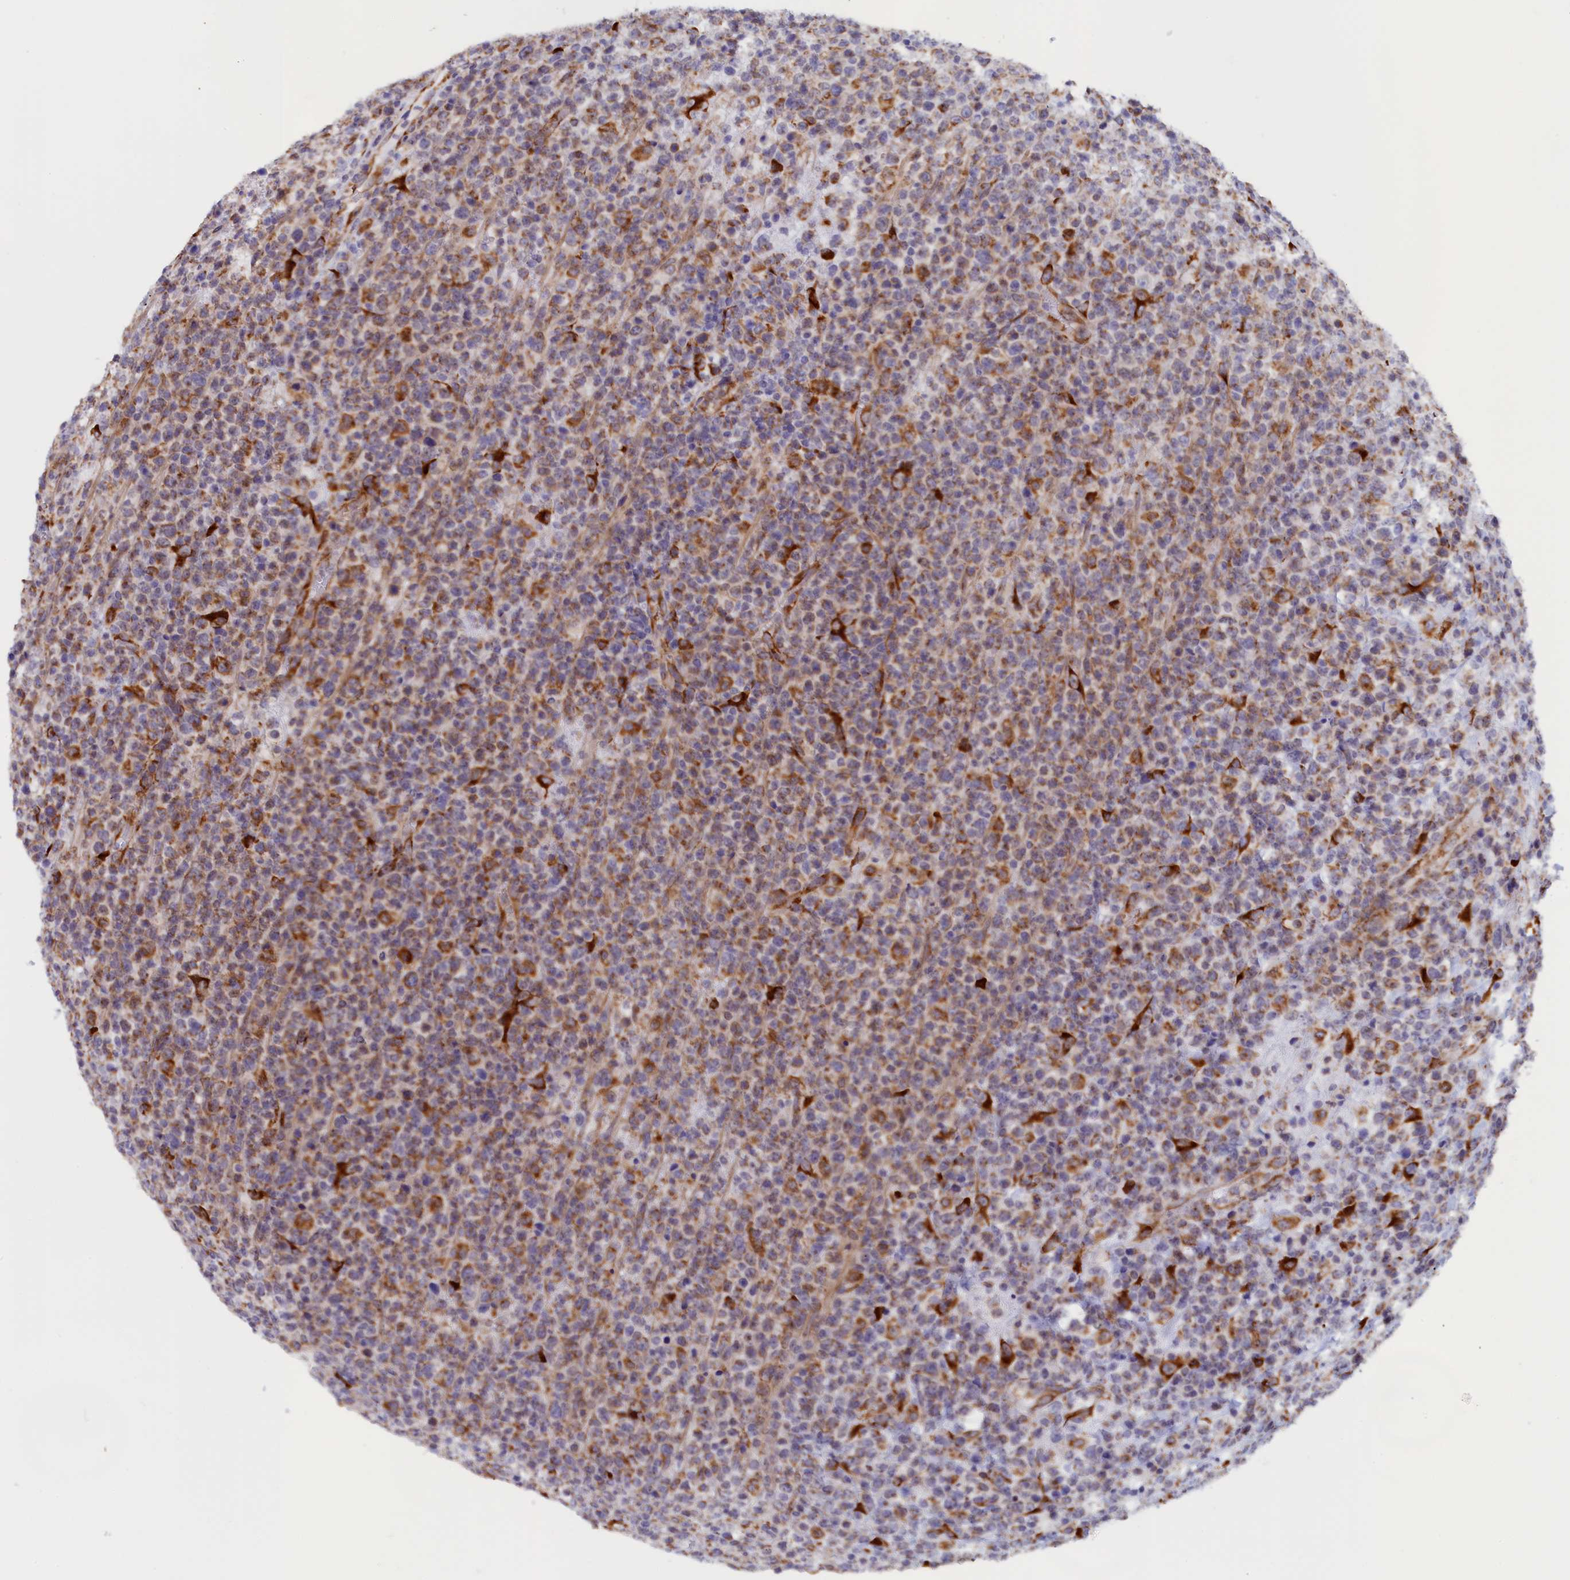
{"staining": {"intensity": "moderate", "quantity": "<25%", "location": "cytoplasmic/membranous"}, "tissue": "lymphoma", "cell_type": "Tumor cells", "image_type": "cancer", "snomed": [{"axis": "morphology", "description": "Malignant lymphoma, non-Hodgkin's type, High grade"}, {"axis": "topography", "description": "Colon"}], "caption": "Brown immunohistochemical staining in human high-grade malignant lymphoma, non-Hodgkin's type displays moderate cytoplasmic/membranous staining in about <25% of tumor cells.", "gene": "CCDC68", "patient": {"sex": "female", "age": 53}}